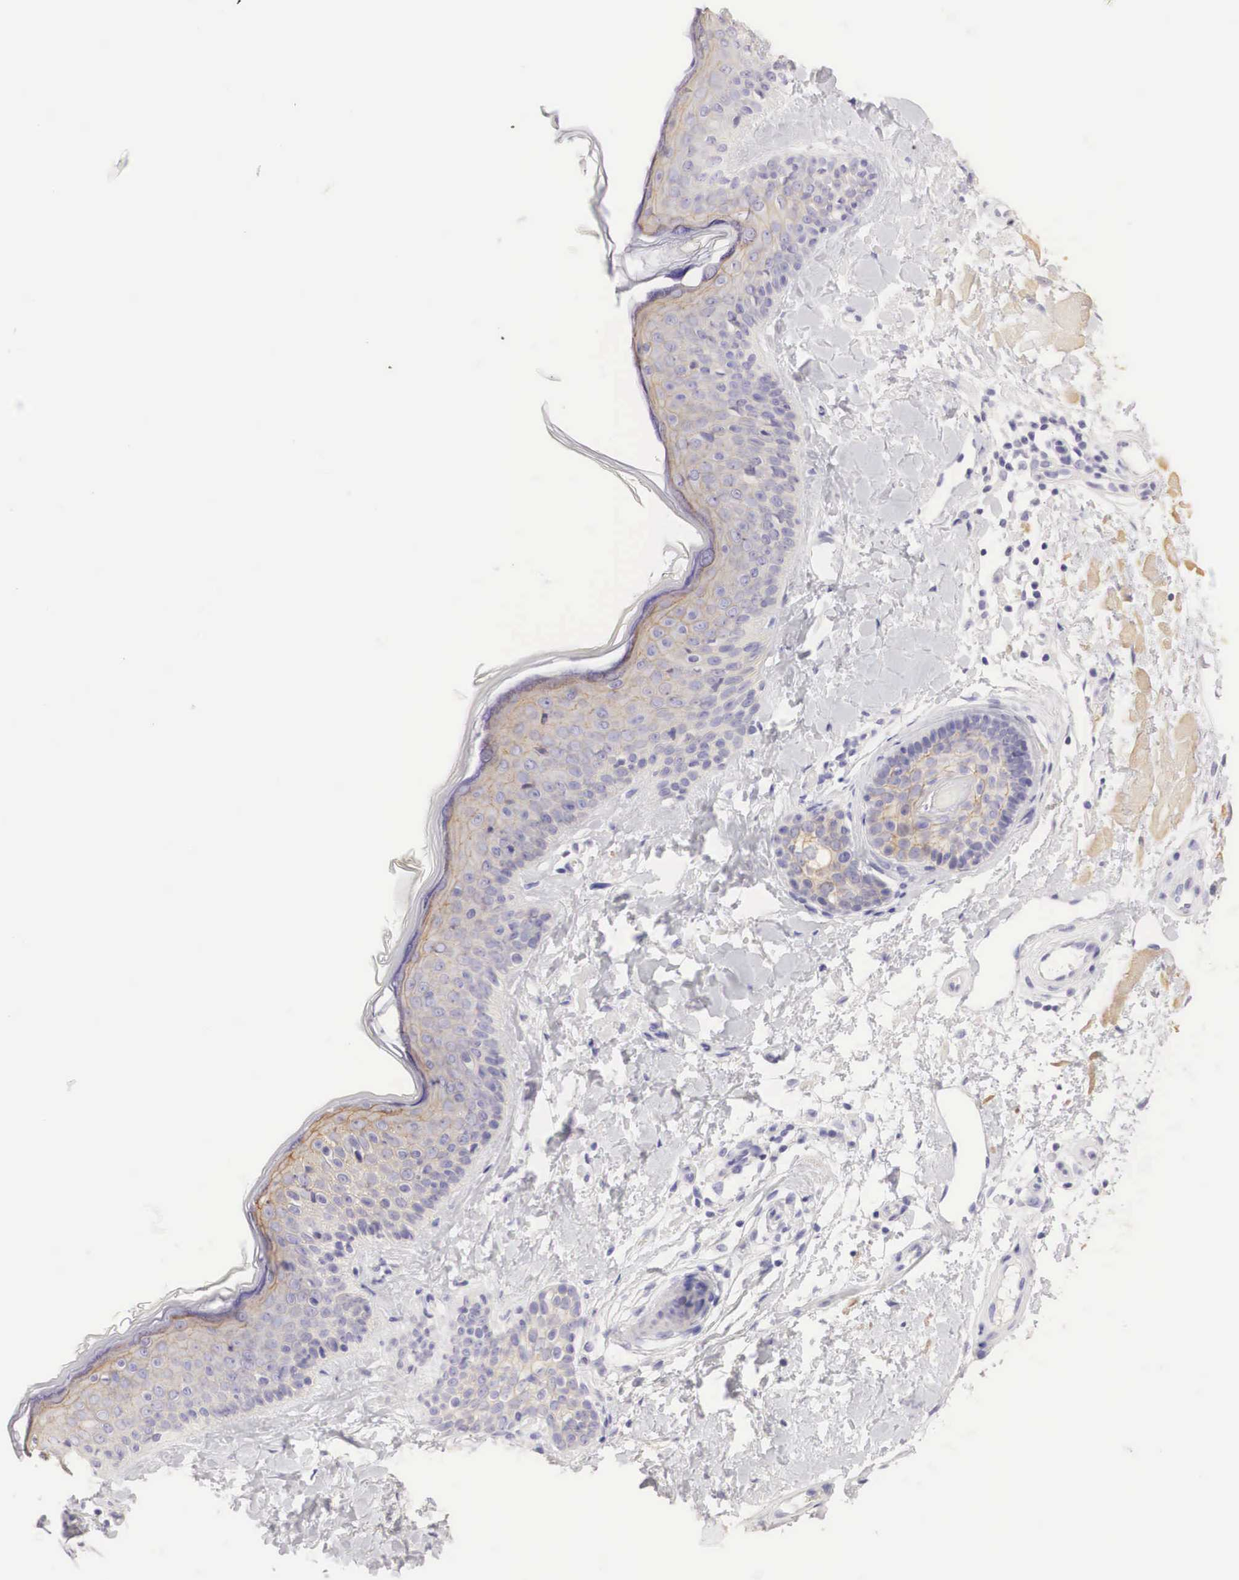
{"staining": {"intensity": "negative", "quantity": "none", "location": "none"}, "tissue": "skin", "cell_type": "Fibroblasts", "image_type": "normal", "snomed": [{"axis": "morphology", "description": "Normal tissue, NOS"}, {"axis": "topography", "description": "Skin"}], "caption": "IHC of benign human skin shows no expression in fibroblasts.", "gene": "ERBB2", "patient": {"sex": "male", "age": 86}}